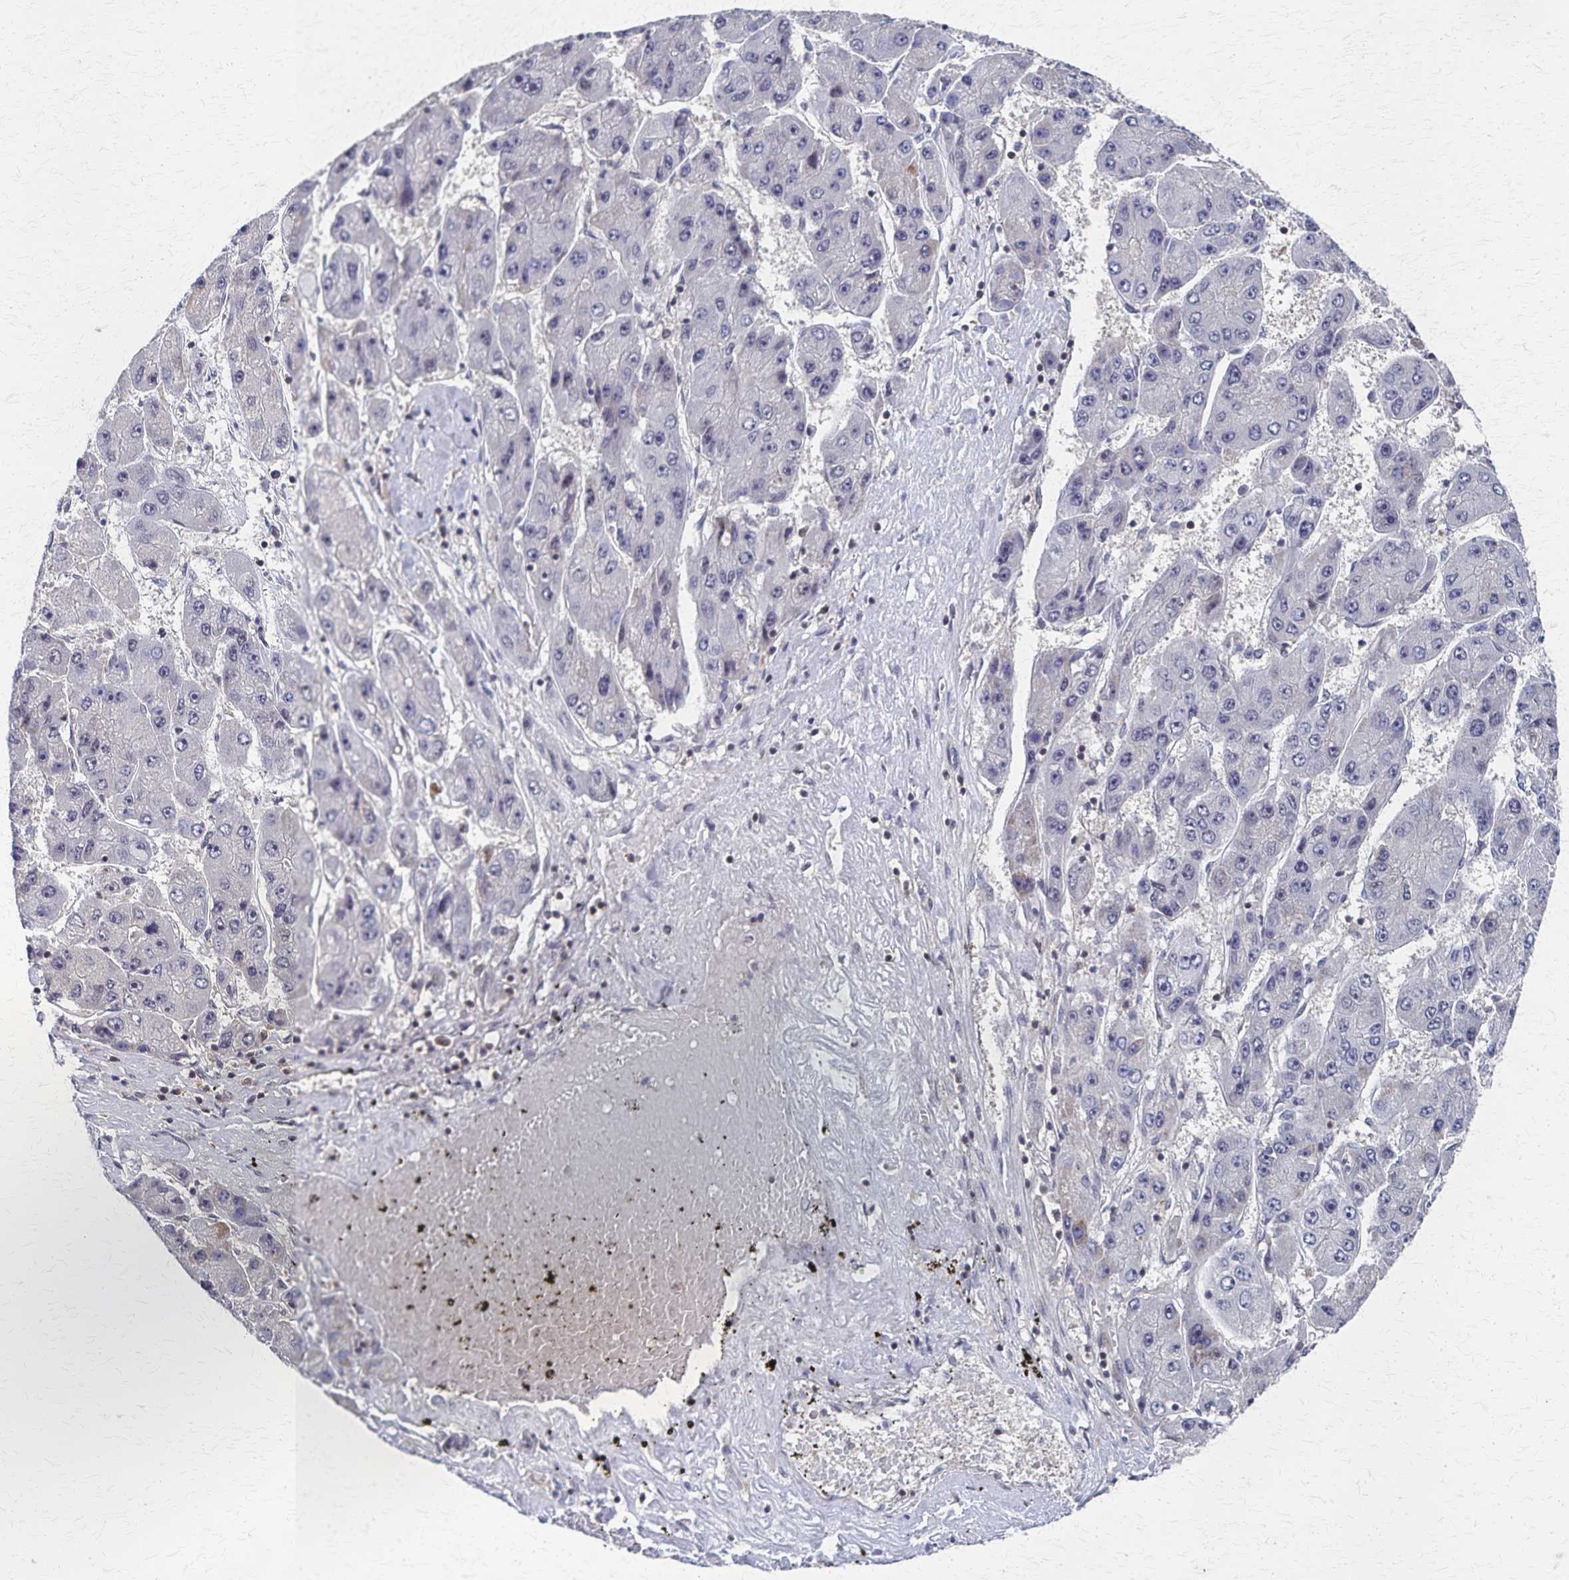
{"staining": {"intensity": "negative", "quantity": "none", "location": "none"}, "tissue": "liver cancer", "cell_type": "Tumor cells", "image_type": "cancer", "snomed": [{"axis": "morphology", "description": "Carcinoma, Hepatocellular, NOS"}, {"axis": "topography", "description": "Liver"}], "caption": "This is a micrograph of immunohistochemistry (IHC) staining of liver cancer, which shows no expression in tumor cells.", "gene": "GTF2B", "patient": {"sex": "female", "age": 61}}